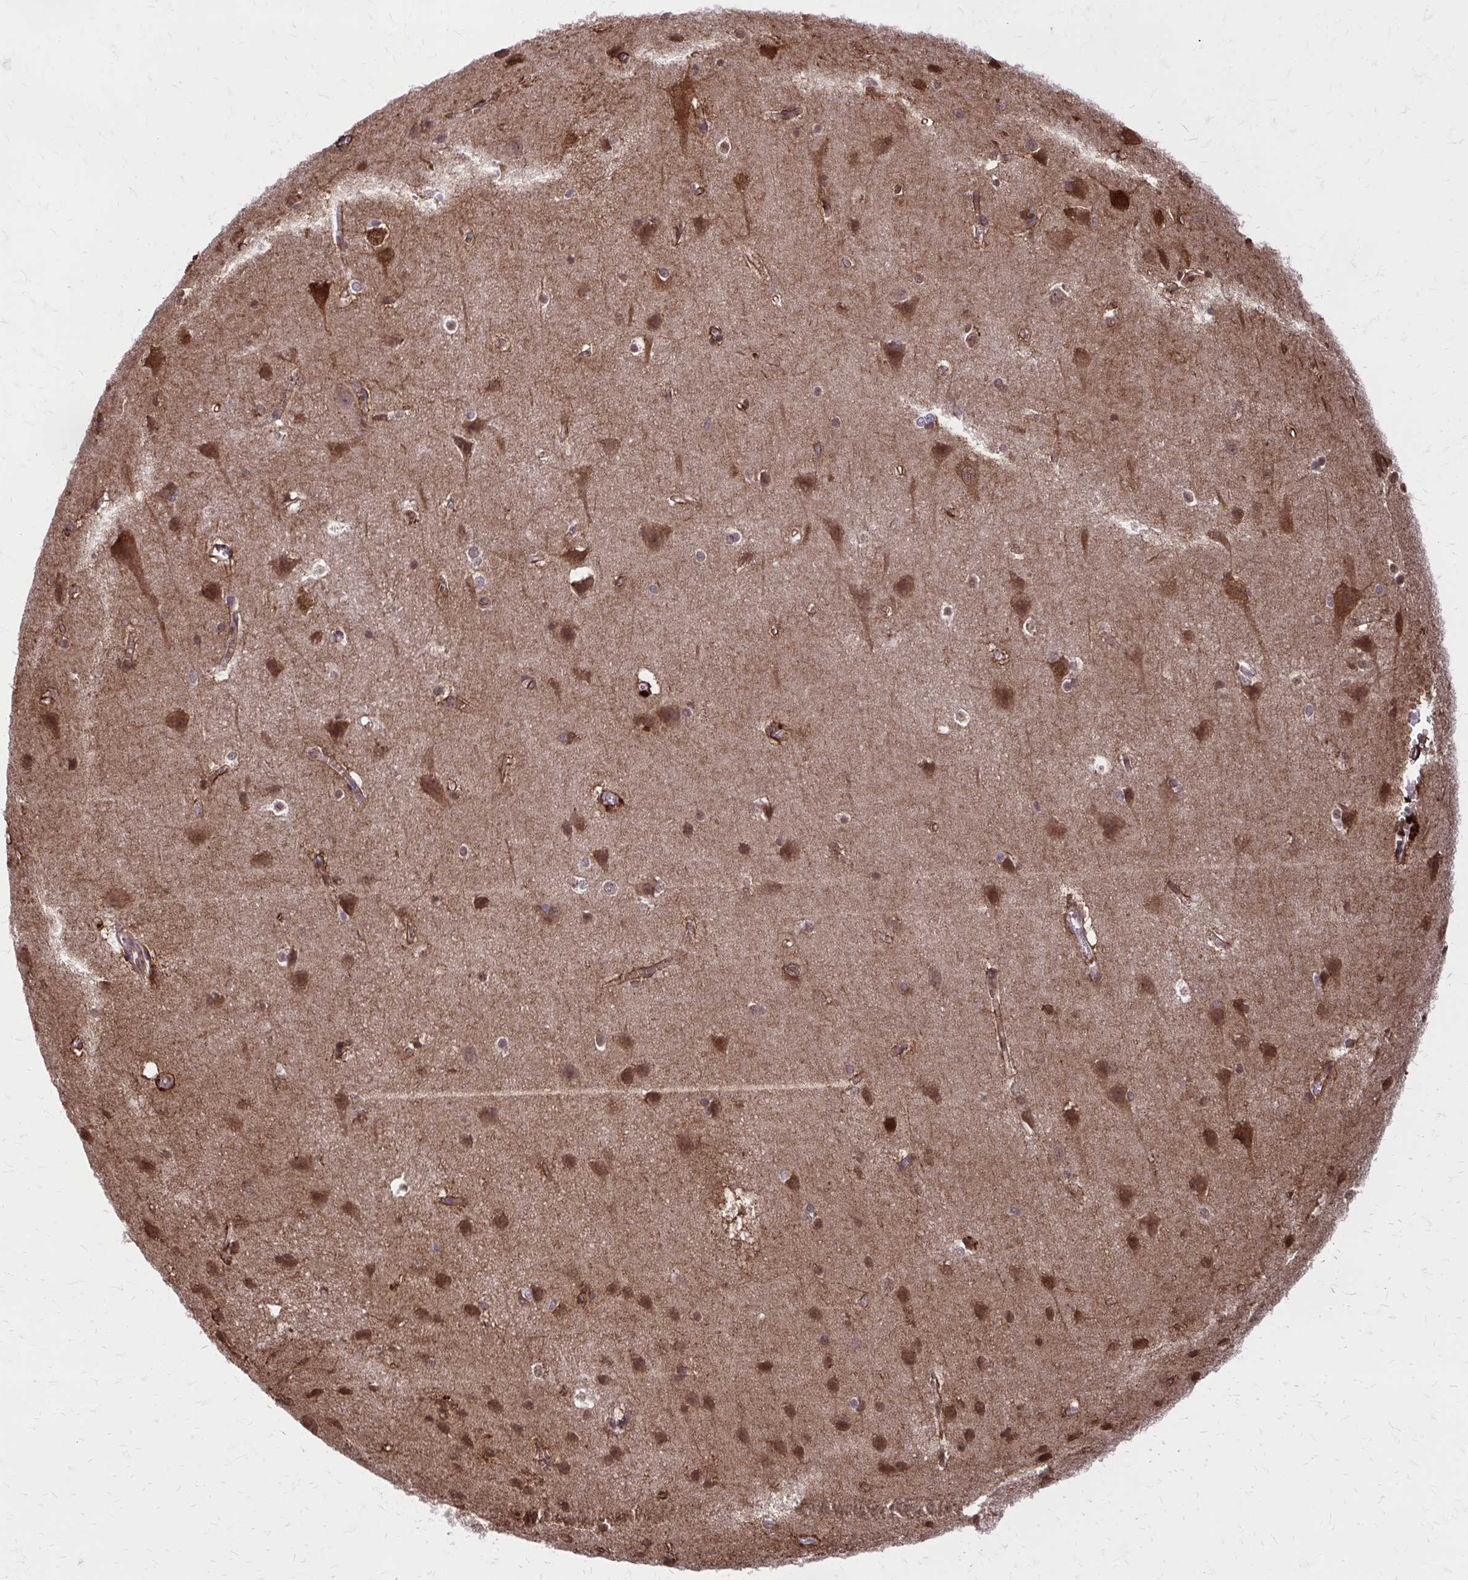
{"staining": {"intensity": "moderate", "quantity": "25%-75%", "location": "cytoplasmic/membranous"}, "tissue": "cerebral cortex", "cell_type": "Endothelial cells", "image_type": "normal", "snomed": [{"axis": "morphology", "description": "Normal tissue, NOS"}, {"axis": "topography", "description": "Cerebral cortex"}], "caption": "The histopathology image displays immunohistochemical staining of unremarkable cerebral cortex. There is moderate cytoplasmic/membranous staining is identified in about 25%-75% of endothelial cells.", "gene": "AKAP5", "patient": {"sex": "male", "age": 37}}